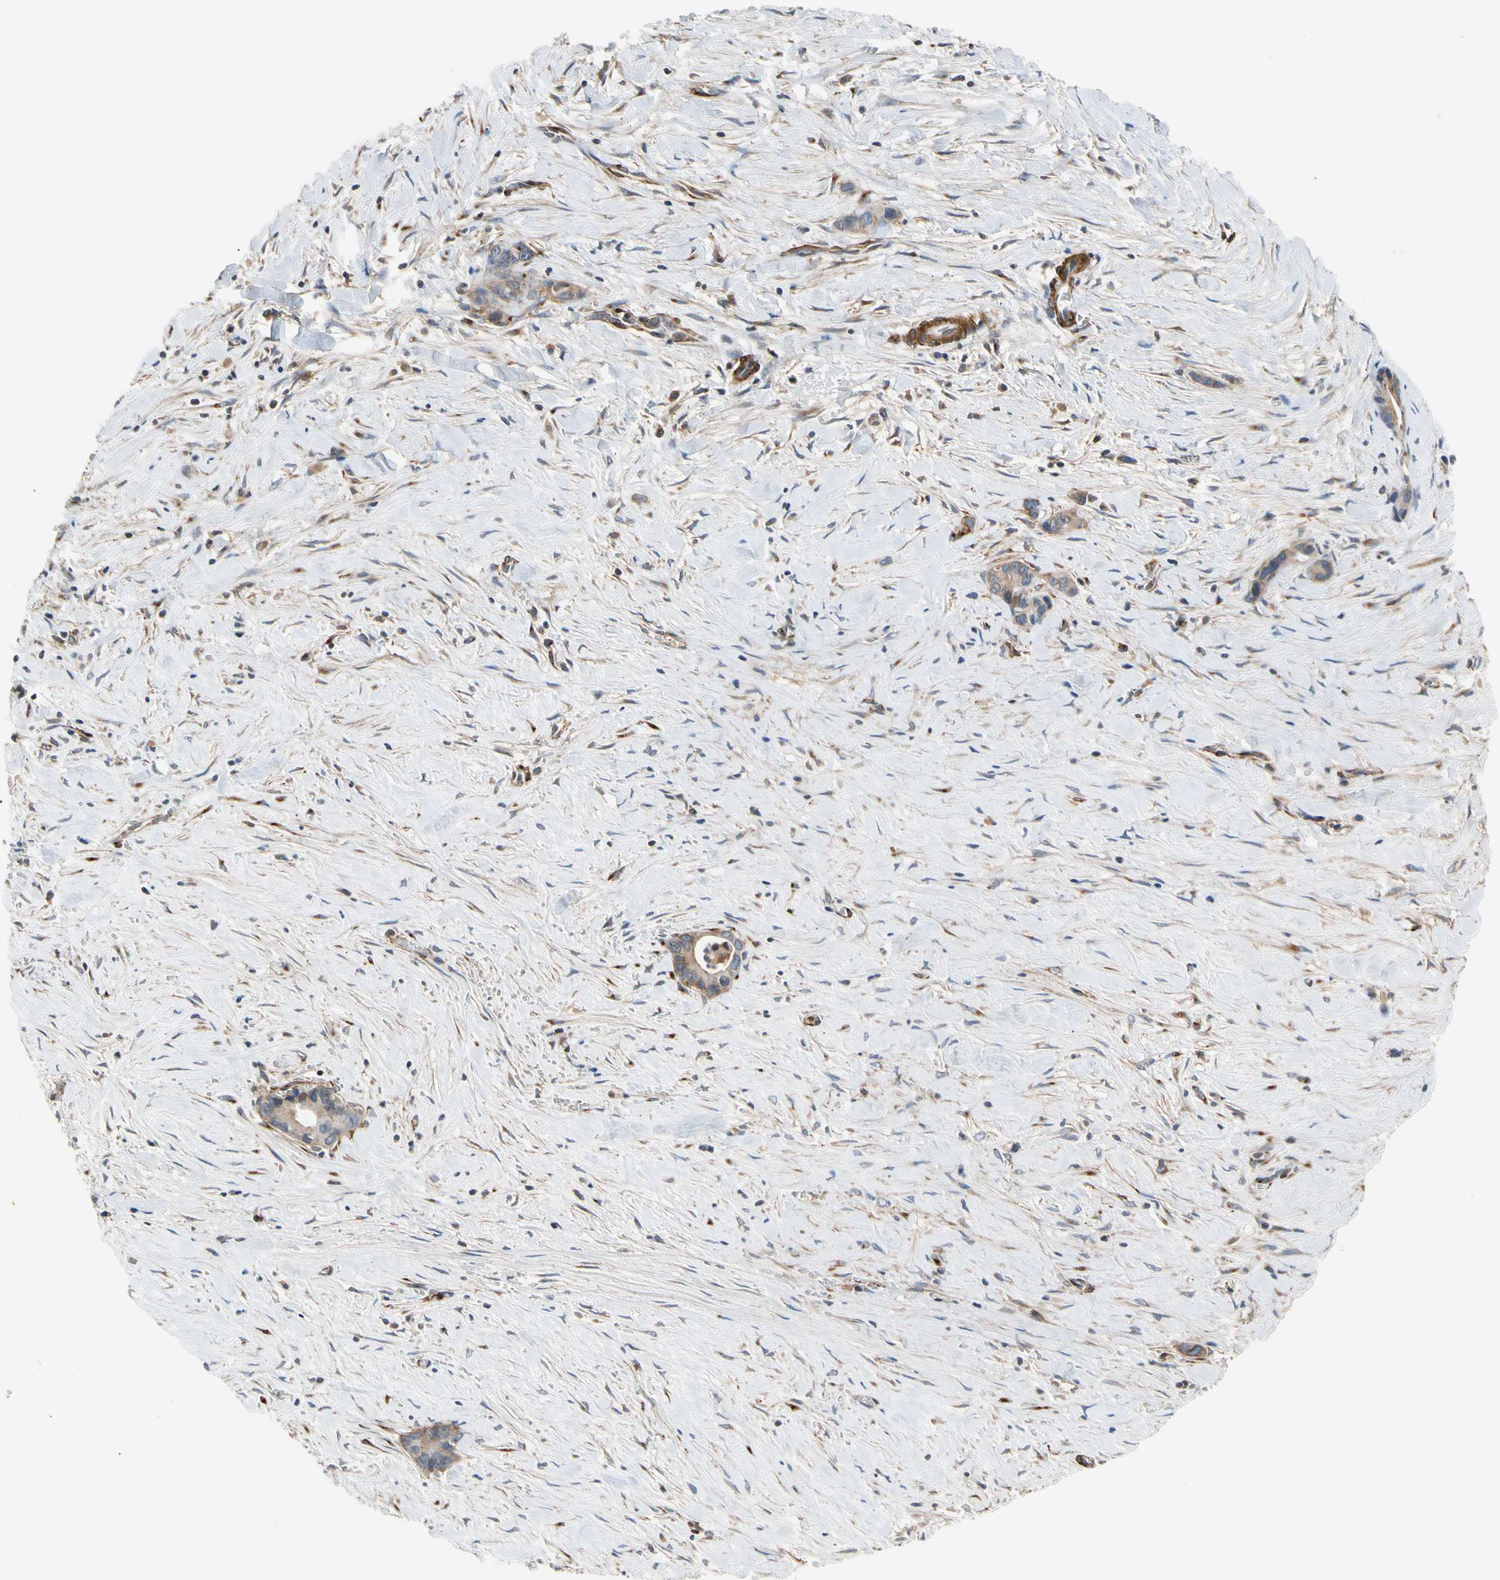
{"staining": {"intensity": "weak", "quantity": "25%-75%", "location": "cytoplasmic/membranous"}, "tissue": "liver cancer", "cell_type": "Tumor cells", "image_type": "cancer", "snomed": [{"axis": "morphology", "description": "Cholangiocarcinoma"}, {"axis": "topography", "description": "Liver"}], "caption": "Tumor cells show low levels of weak cytoplasmic/membranous positivity in approximately 25%-75% of cells in human cholangiocarcinoma (liver). (DAB = brown stain, brightfield microscopy at high magnification).", "gene": "ENTREP3", "patient": {"sex": "female", "age": 55}}